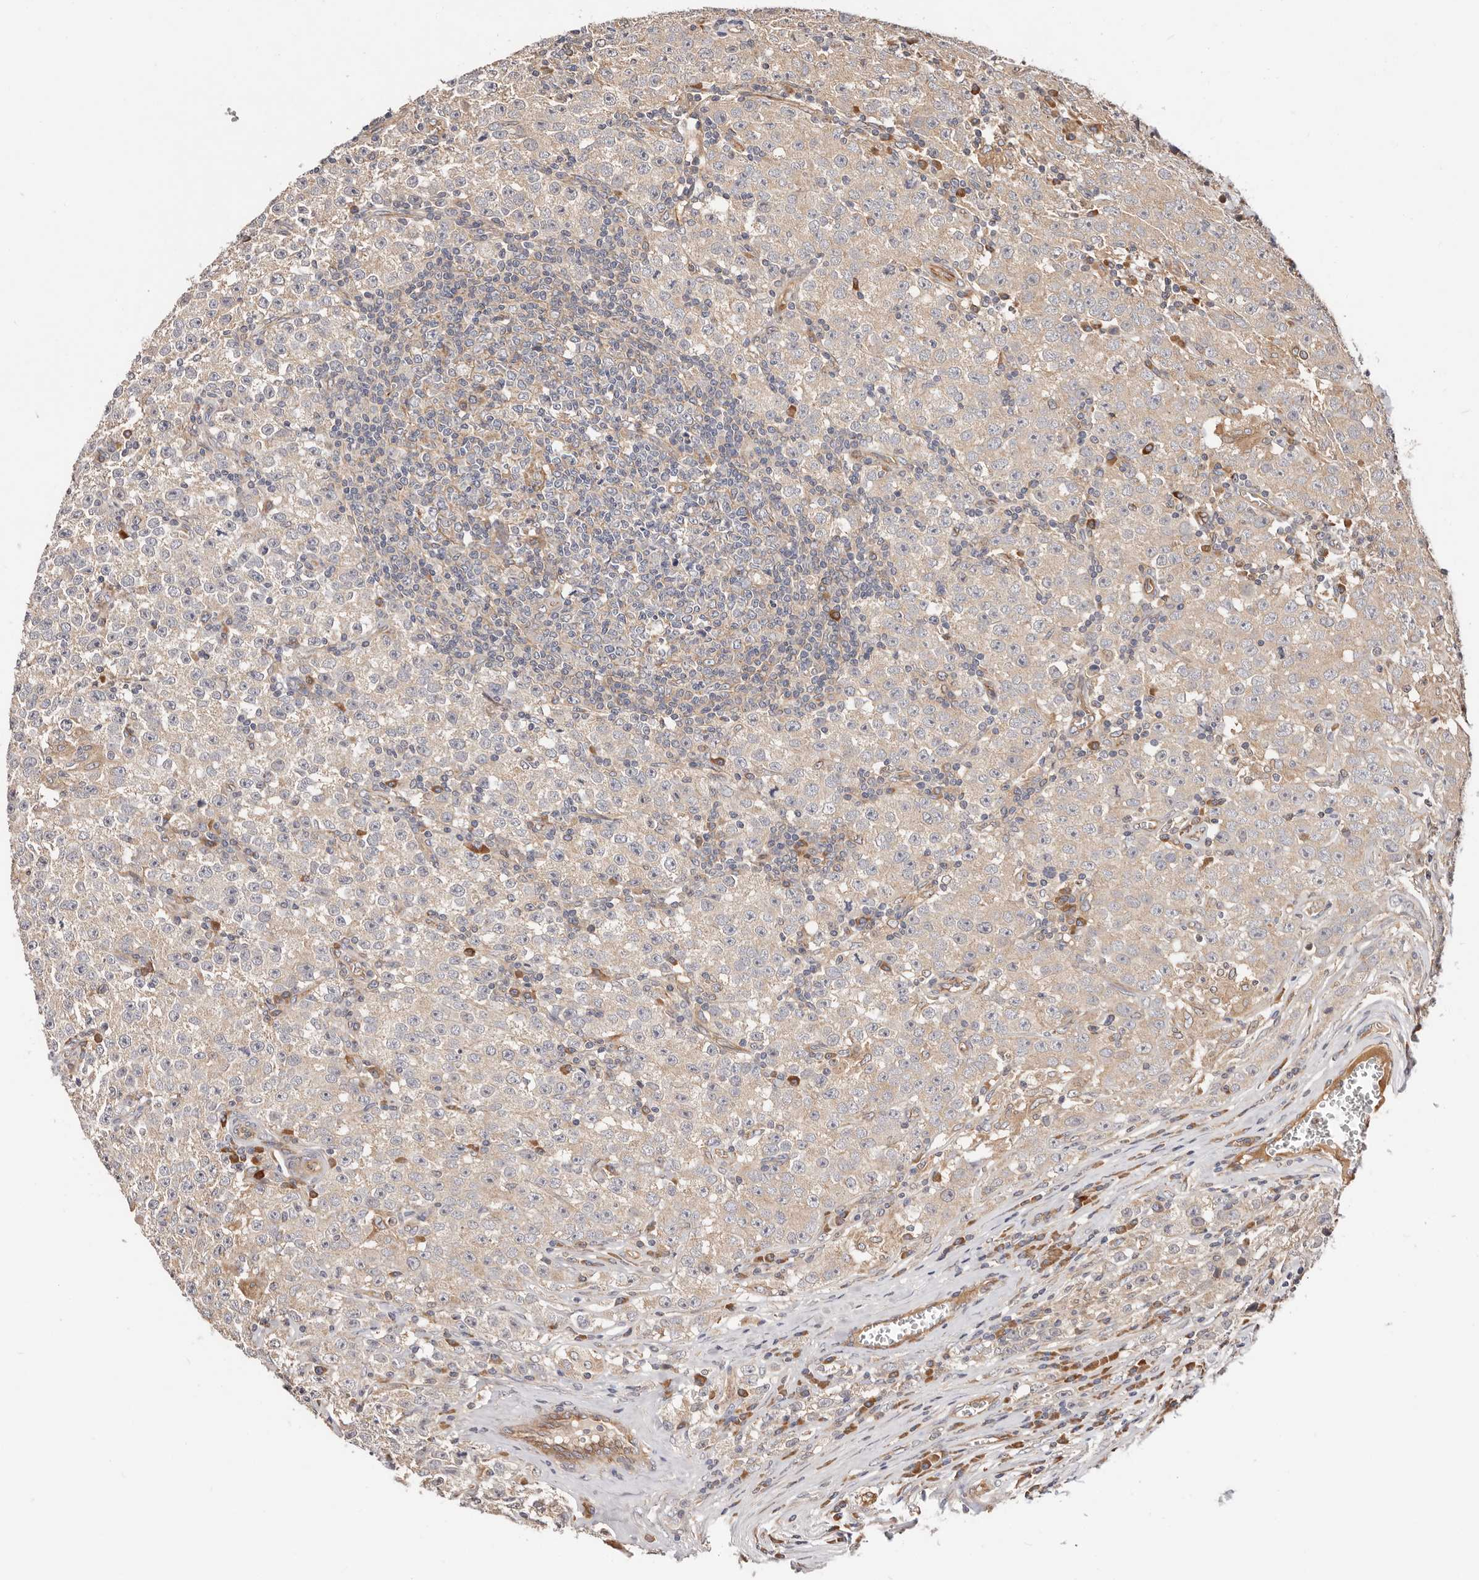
{"staining": {"intensity": "weak", "quantity": "25%-75%", "location": "cytoplasmic/membranous"}, "tissue": "testis cancer", "cell_type": "Tumor cells", "image_type": "cancer", "snomed": [{"axis": "morphology", "description": "Seminoma, NOS"}, {"axis": "morphology", "description": "Carcinoma, Embryonal, NOS"}, {"axis": "topography", "description": "Testis"}], "caption": "A brown stain labels weak cytoplasmic/membranous positivity of a protein in human testis seminoma tumor cells.", "gene": "MACF1", "patient": {"sex": "male", "age": 43}}